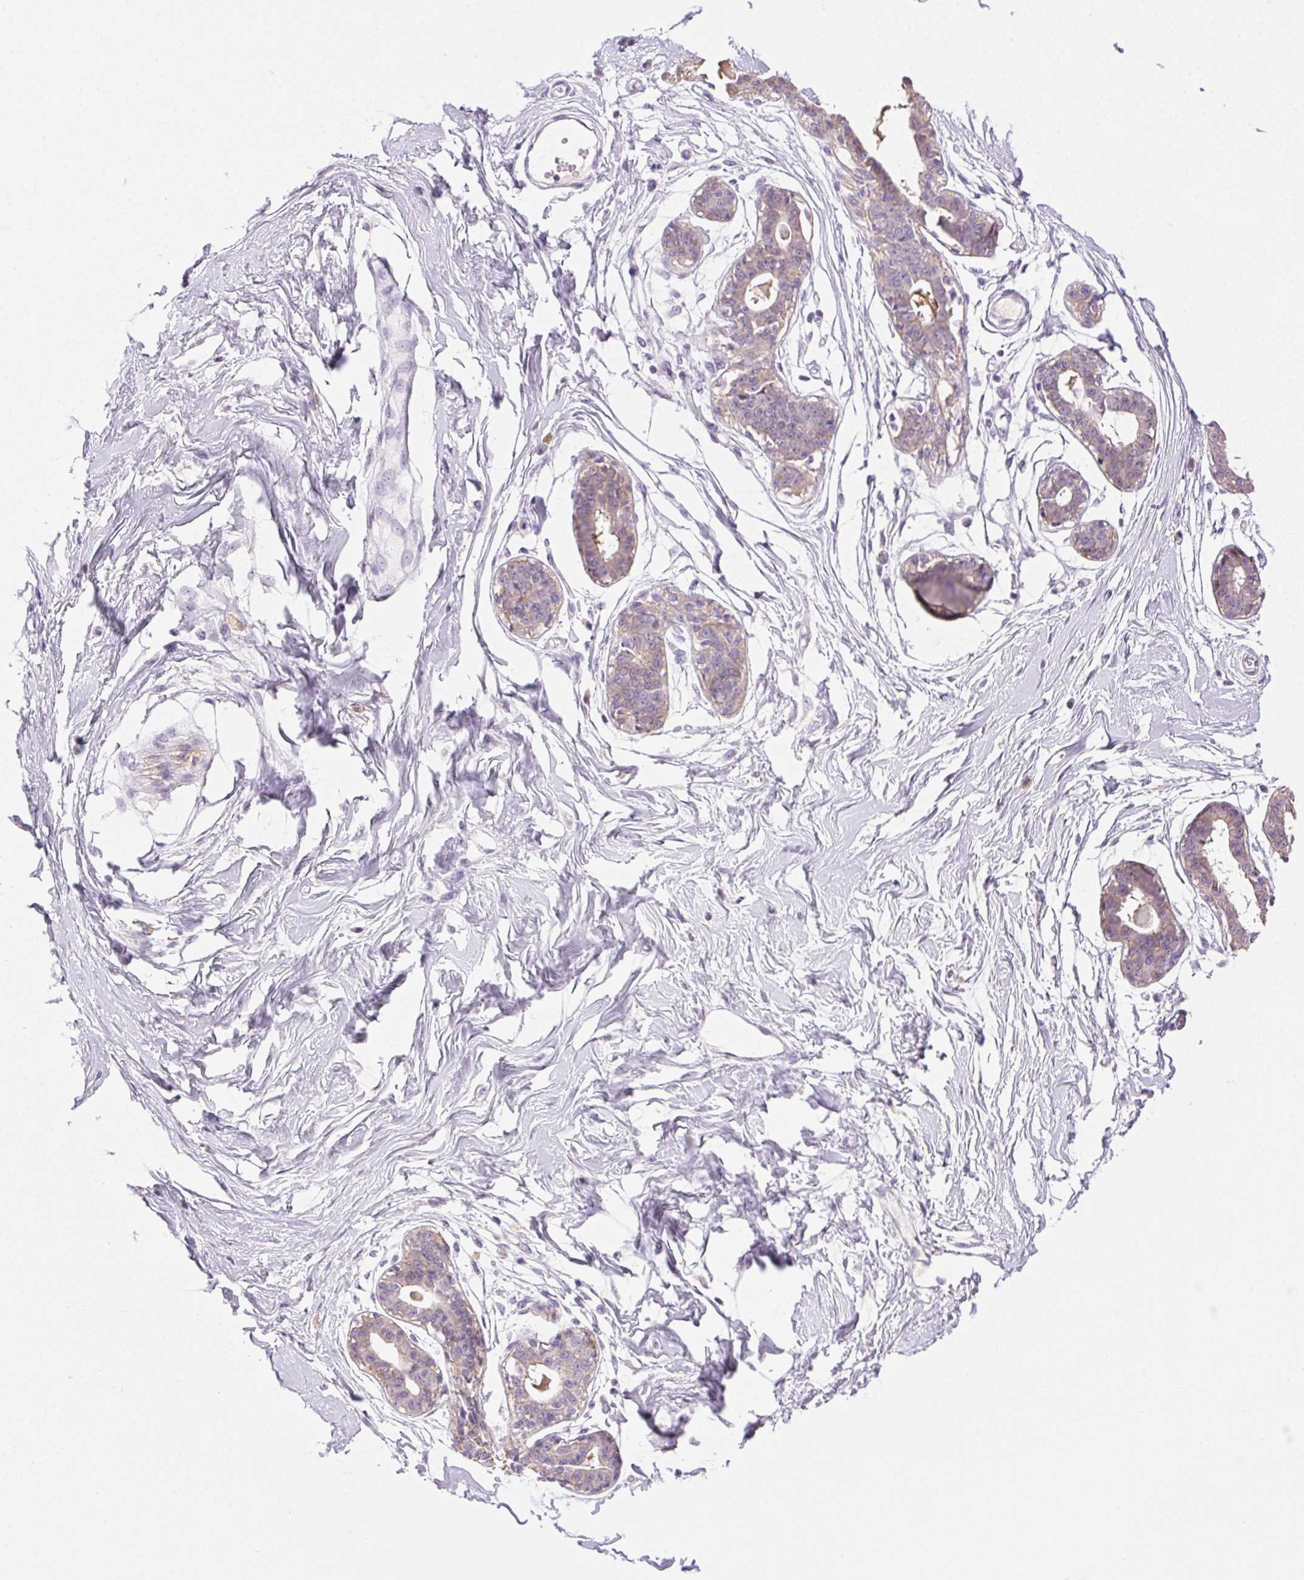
{"staining": {"intensity": "weak", "quantity": "<25%", "location": "cytoplasmic/membranous"}, "tissue": "breast", "cell_type": "Adipocytes", "image_type": "normal", "snomed": [{"axis": "morphology", "description": "Normal tissue, NOS"}, {"axis": "topography", "description": "Breast"}], "caption": "Immunohistochemistry (IHC) histopathology image of unremarkable breast: breast stained with DAB (3,3'-diaminobenzidine) demonstrates no significant protein expression in adipocytes.", "gene": "CLDN10", "patient": {"sex": "female", "age": 45}}